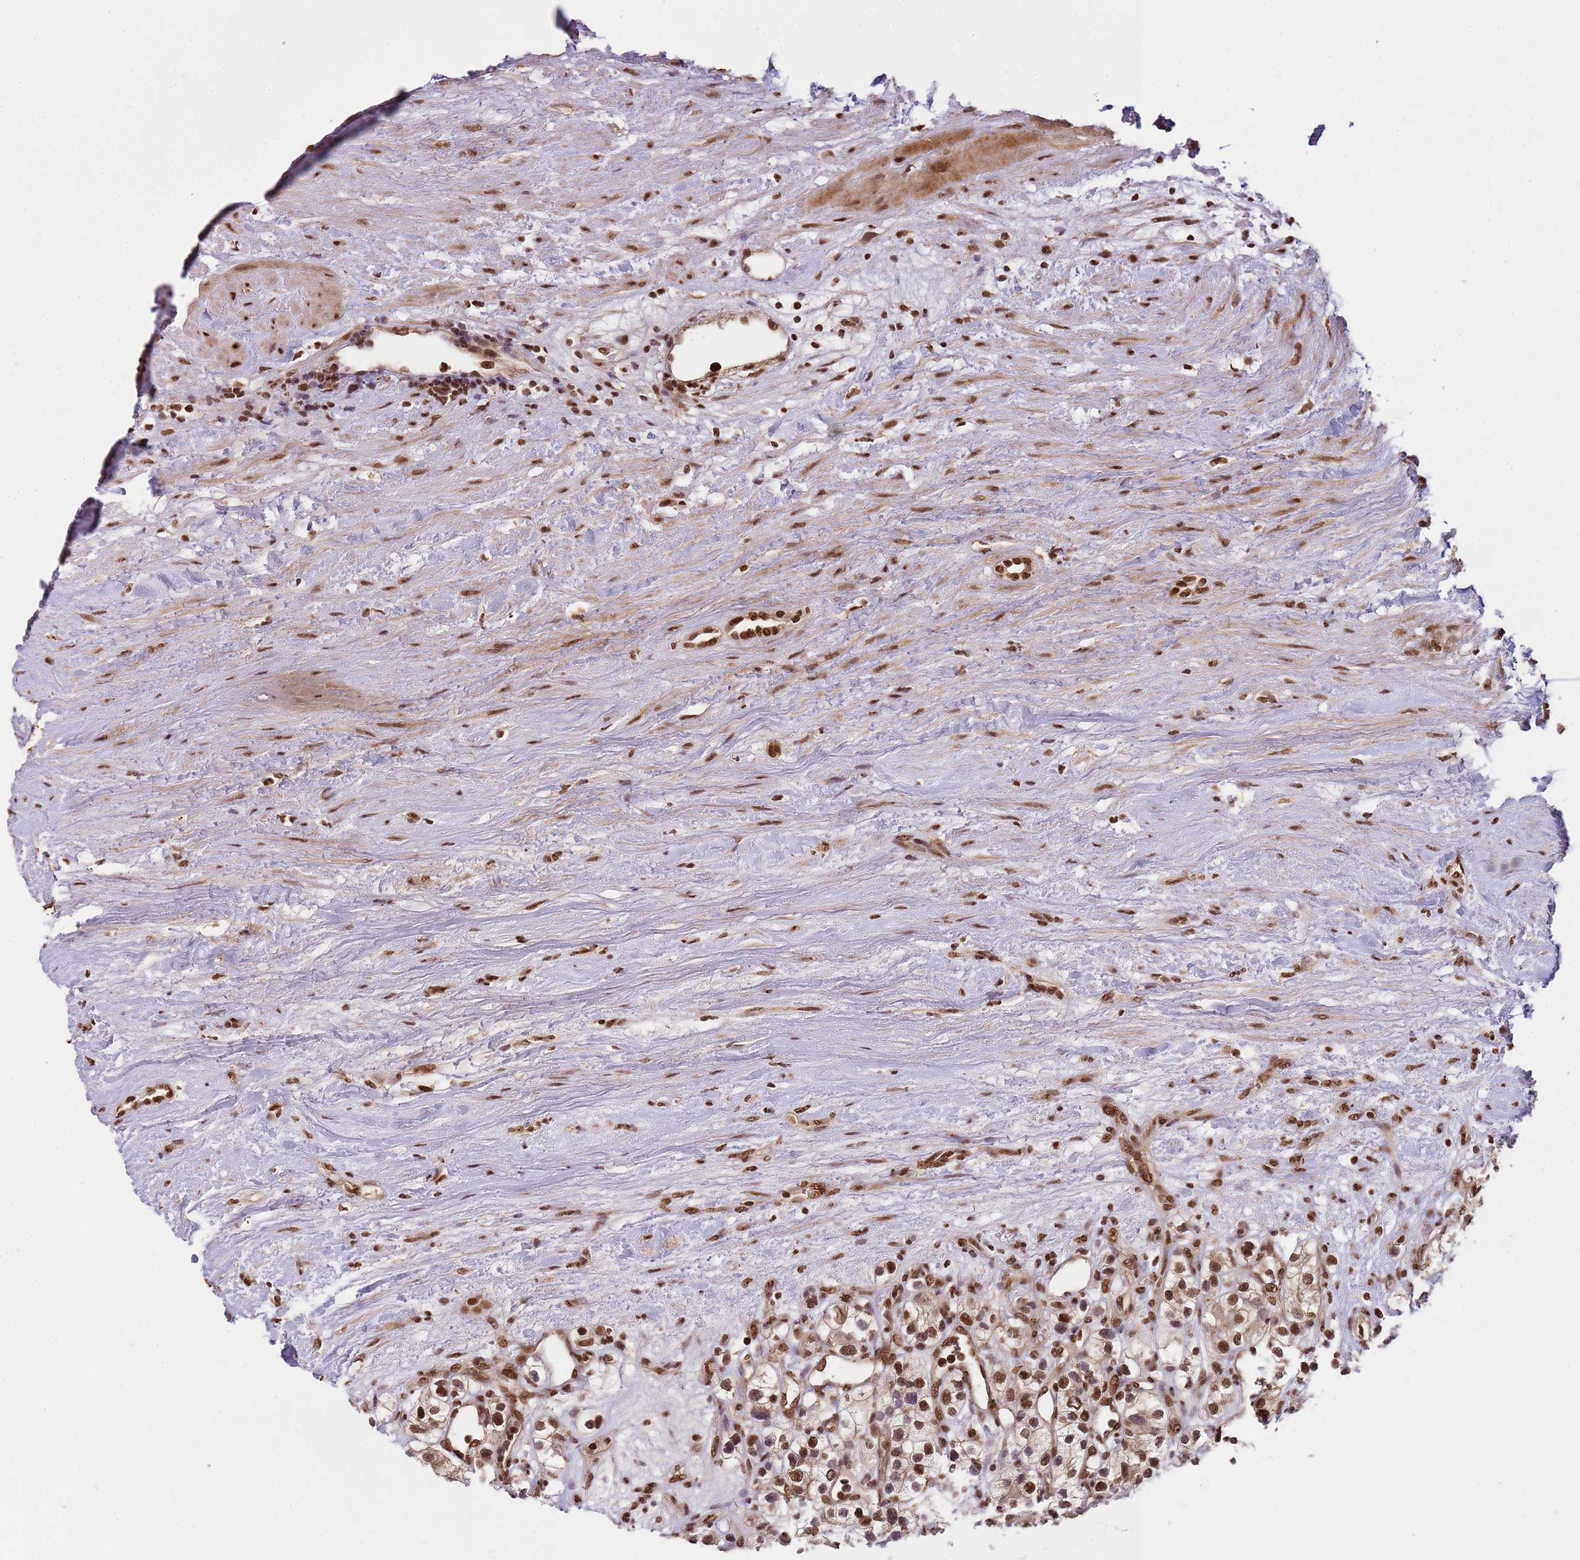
{"staining": {"intensity": "strong", "quantity": ">75%", "location": "nuclear"}, "tissue": "renal cancer", "cell_type": "Tumor cells", "image_type": "cancer", "snomed": [{"axis": "morphology", "description": "Adenocarcinoma, NOS"}, {"axis": "topography", "description": "Kidney"}], "caption": "An IHC image of neoplastic tissue is shown. Protein staining in brown shows strong nuclear positivity in renal cancer (adenocarcinoma) within tumor cells. (IHC, brightfield microscopy, high magnification).", "gene": "ZBTB12", "patient": {"sex": "female", "age": 57}}